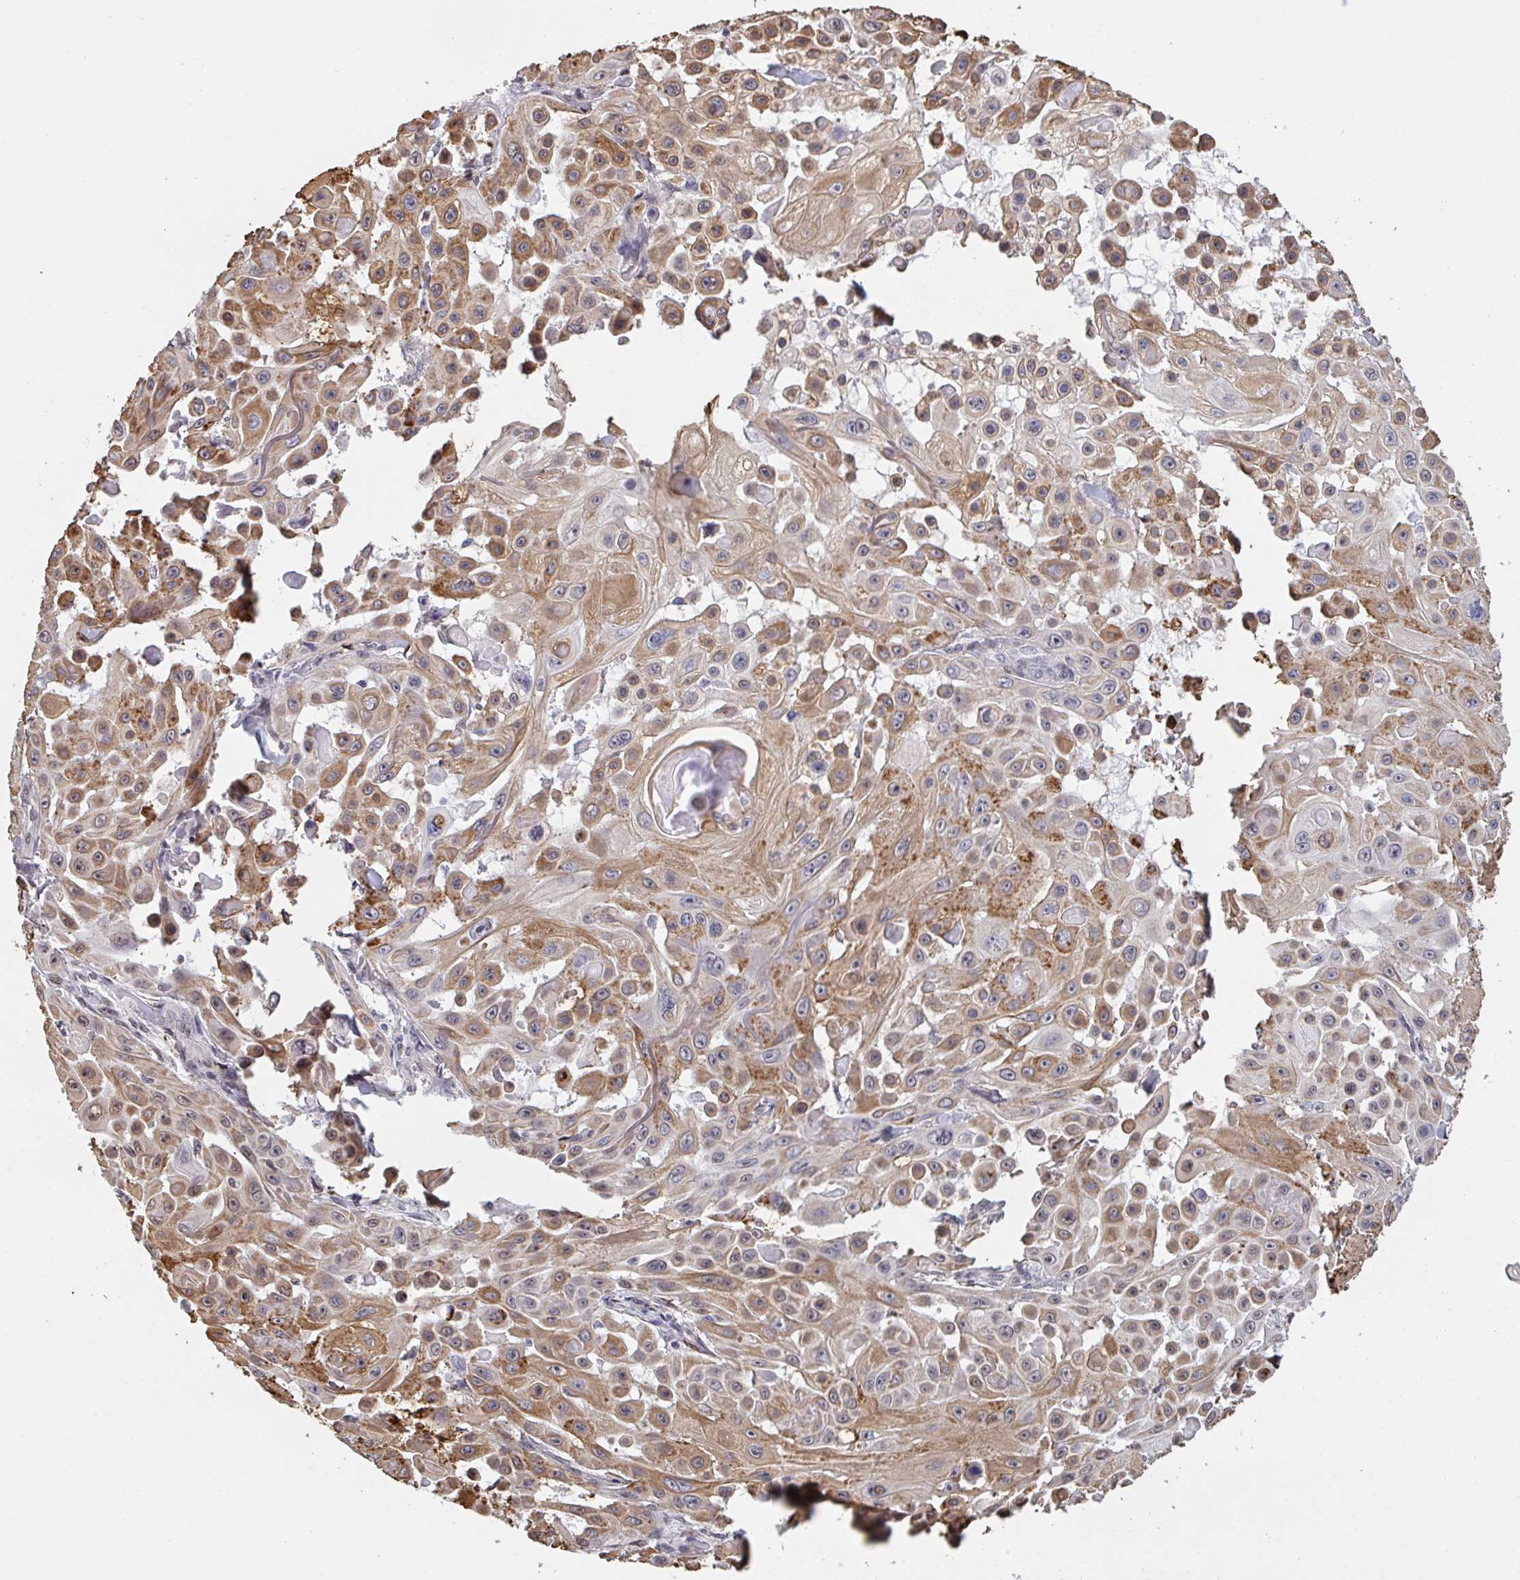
{"staining": {"intensity": "moderate", "quantity": ">75%", "location": "cytoplasmic/membranous,nuclear"}, "tissue": "skin cancer", "cell_type": "Tumor cells", "image_type": "cancer", "snomed": [{"axis": "morphology", "description": "Squamous cell carcinoma, NOS"}, {"axis": "topography", "description": "Skin"}], "caption": "Immunohistochemical staining of human skin squamous cell carcinoma reveals moderate cytoplasmic/membranous and nuclear protein positivity in approximately >75% of tumor cells.", "gene": "PELI2", "patient": {"sex": "male", "age": 91}}